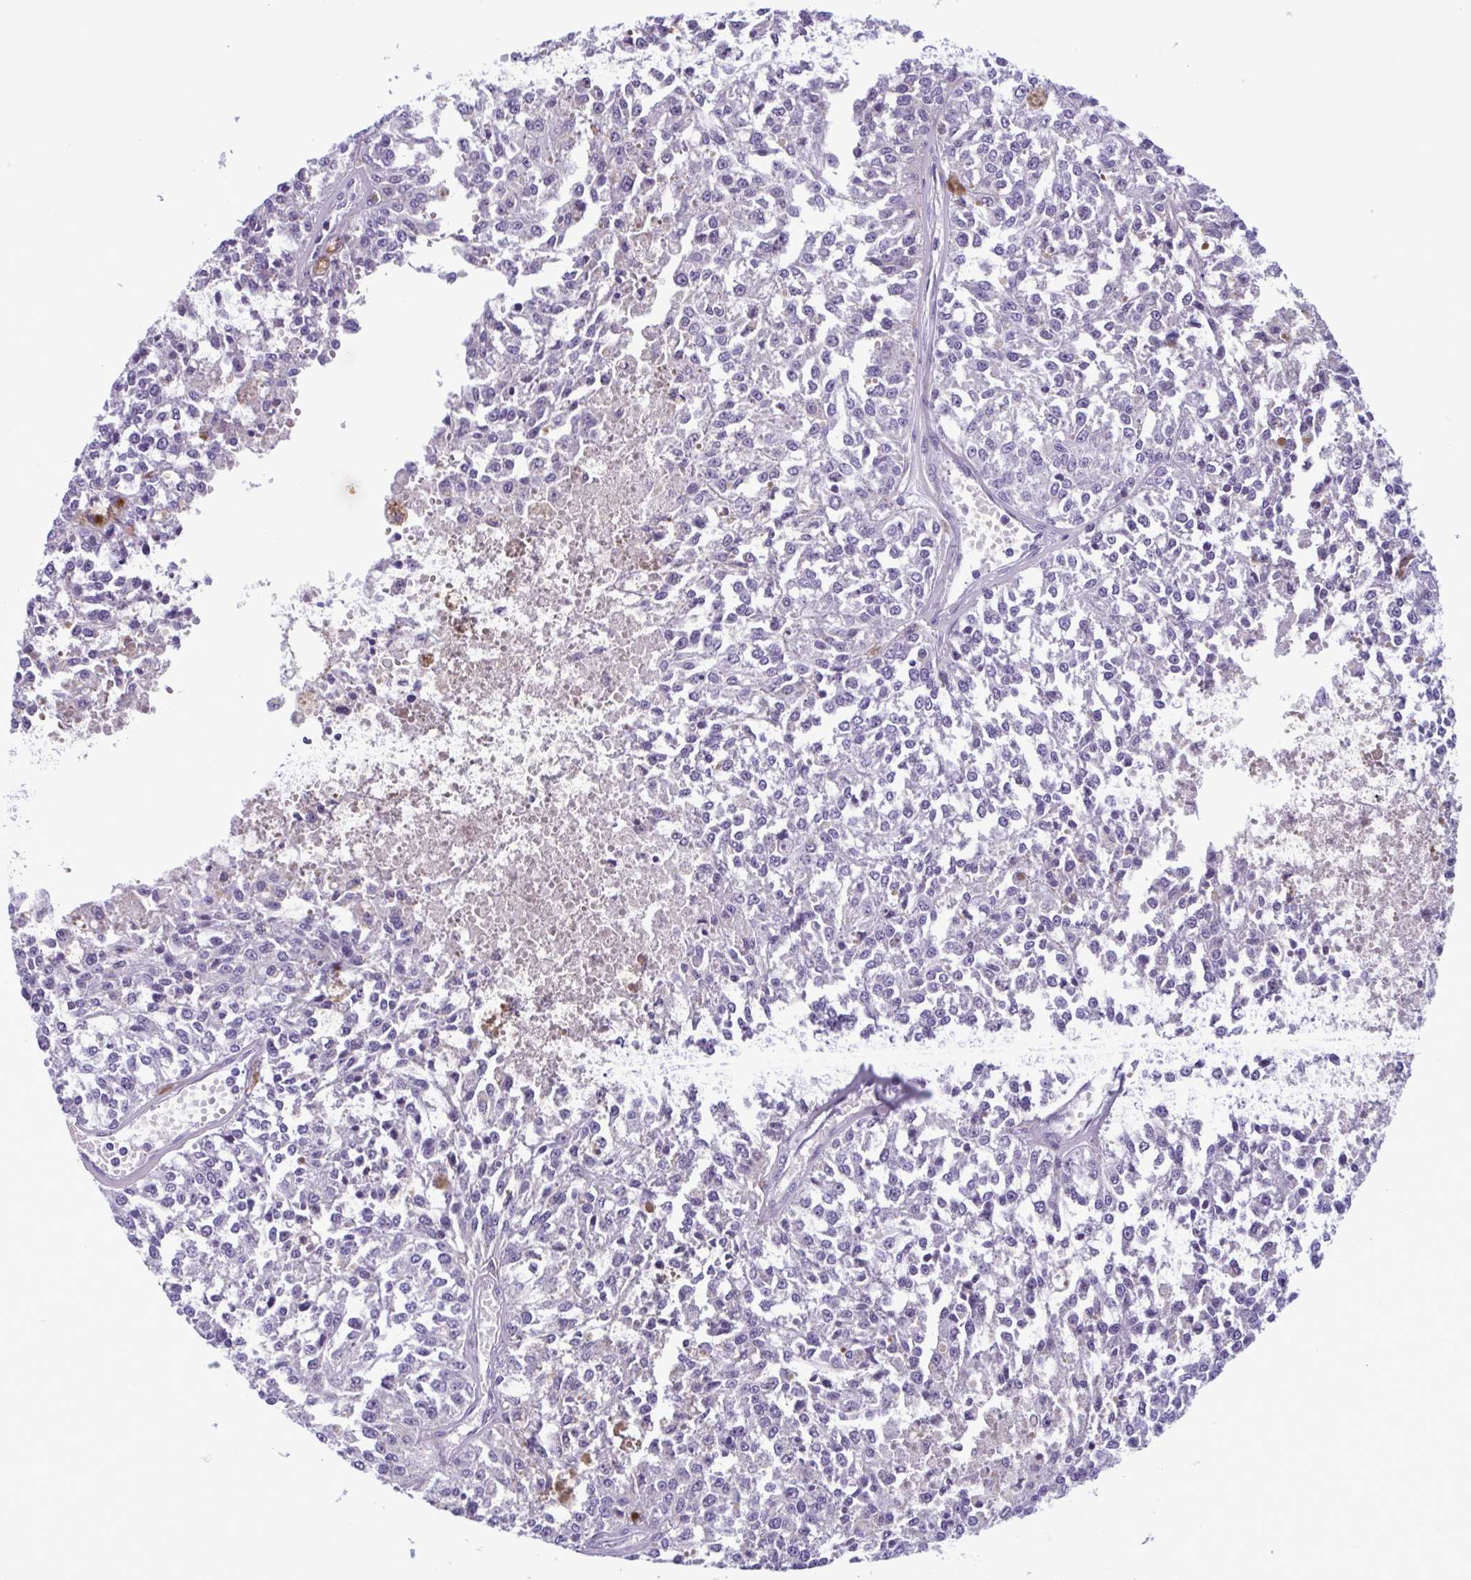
{"staining": {"intensity": "negative", "quantity": "none", "location": "none"}, "tissue": "melanoma", "cell_type": "Tumor cells", "image_type": "cancer", "snomed": [{"axis": "morphology", "description": "Malignant melanoma, Metastatic site"}, {"axis": "topography", "description": "Lymph node"}], "caption": "IHC image of melanoma stained for a protein (brown), which reveals no staining in tumor cells.", "gene": "WNT9B", "patient": {"sex": "female", "age": 64}}